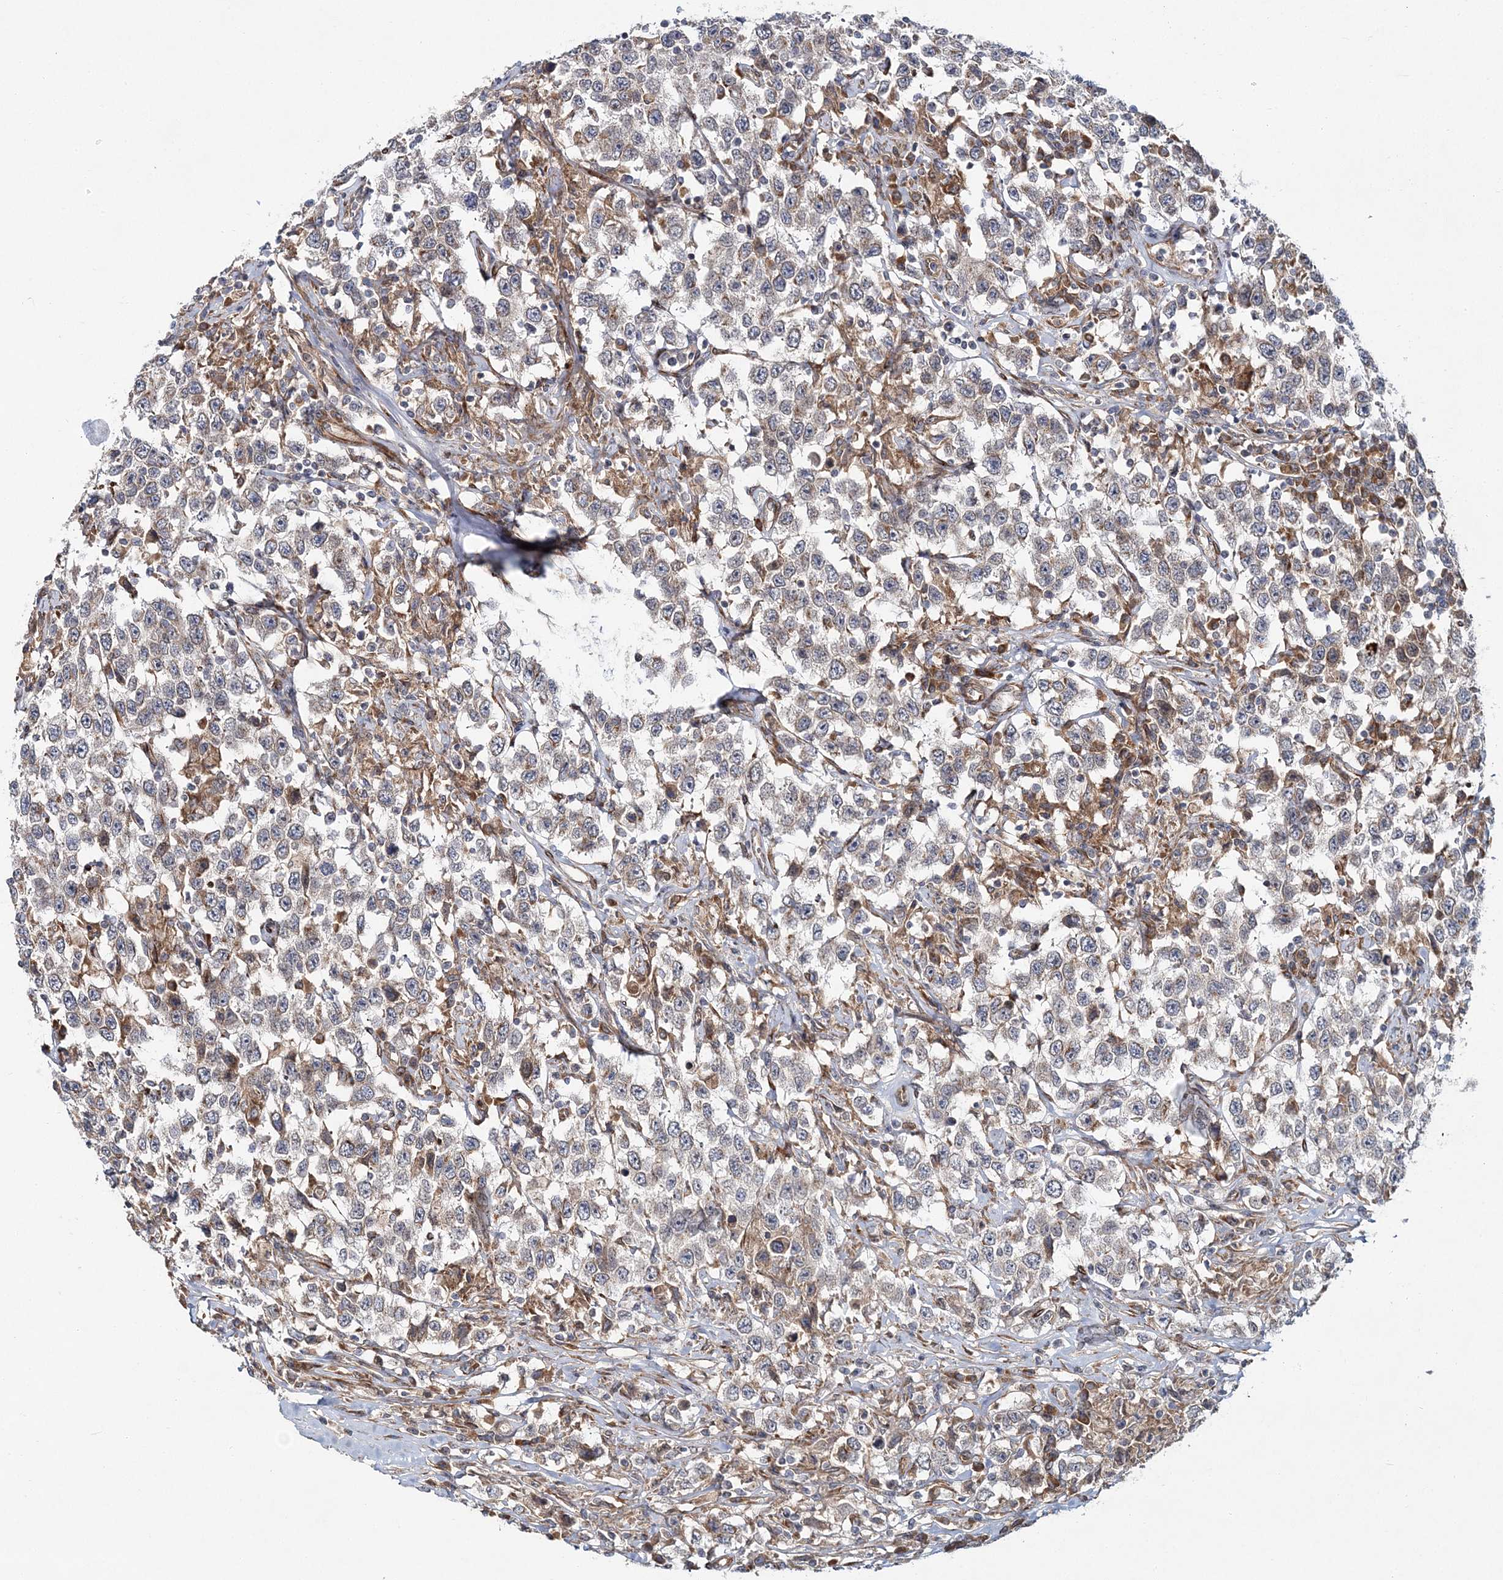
{"staining": {"intensity": "weak", "quantity": "<25%", "location": "cytoplasmic/membranous"}, "tissue": "testis cancer", "cell_type": "Tumor cells", "image_type": "cancer", "snomed": [{"axis": "morphology", "description": "Seminoma, NOS"}, {"axis": "topography", "description": "Testis"}], "caption": "Immunohistochemistry of human testis seminoma exhibits no positivity in tumor cells.", "gene": "NBAS", "patient": {"sex": "male", "age": 41}}